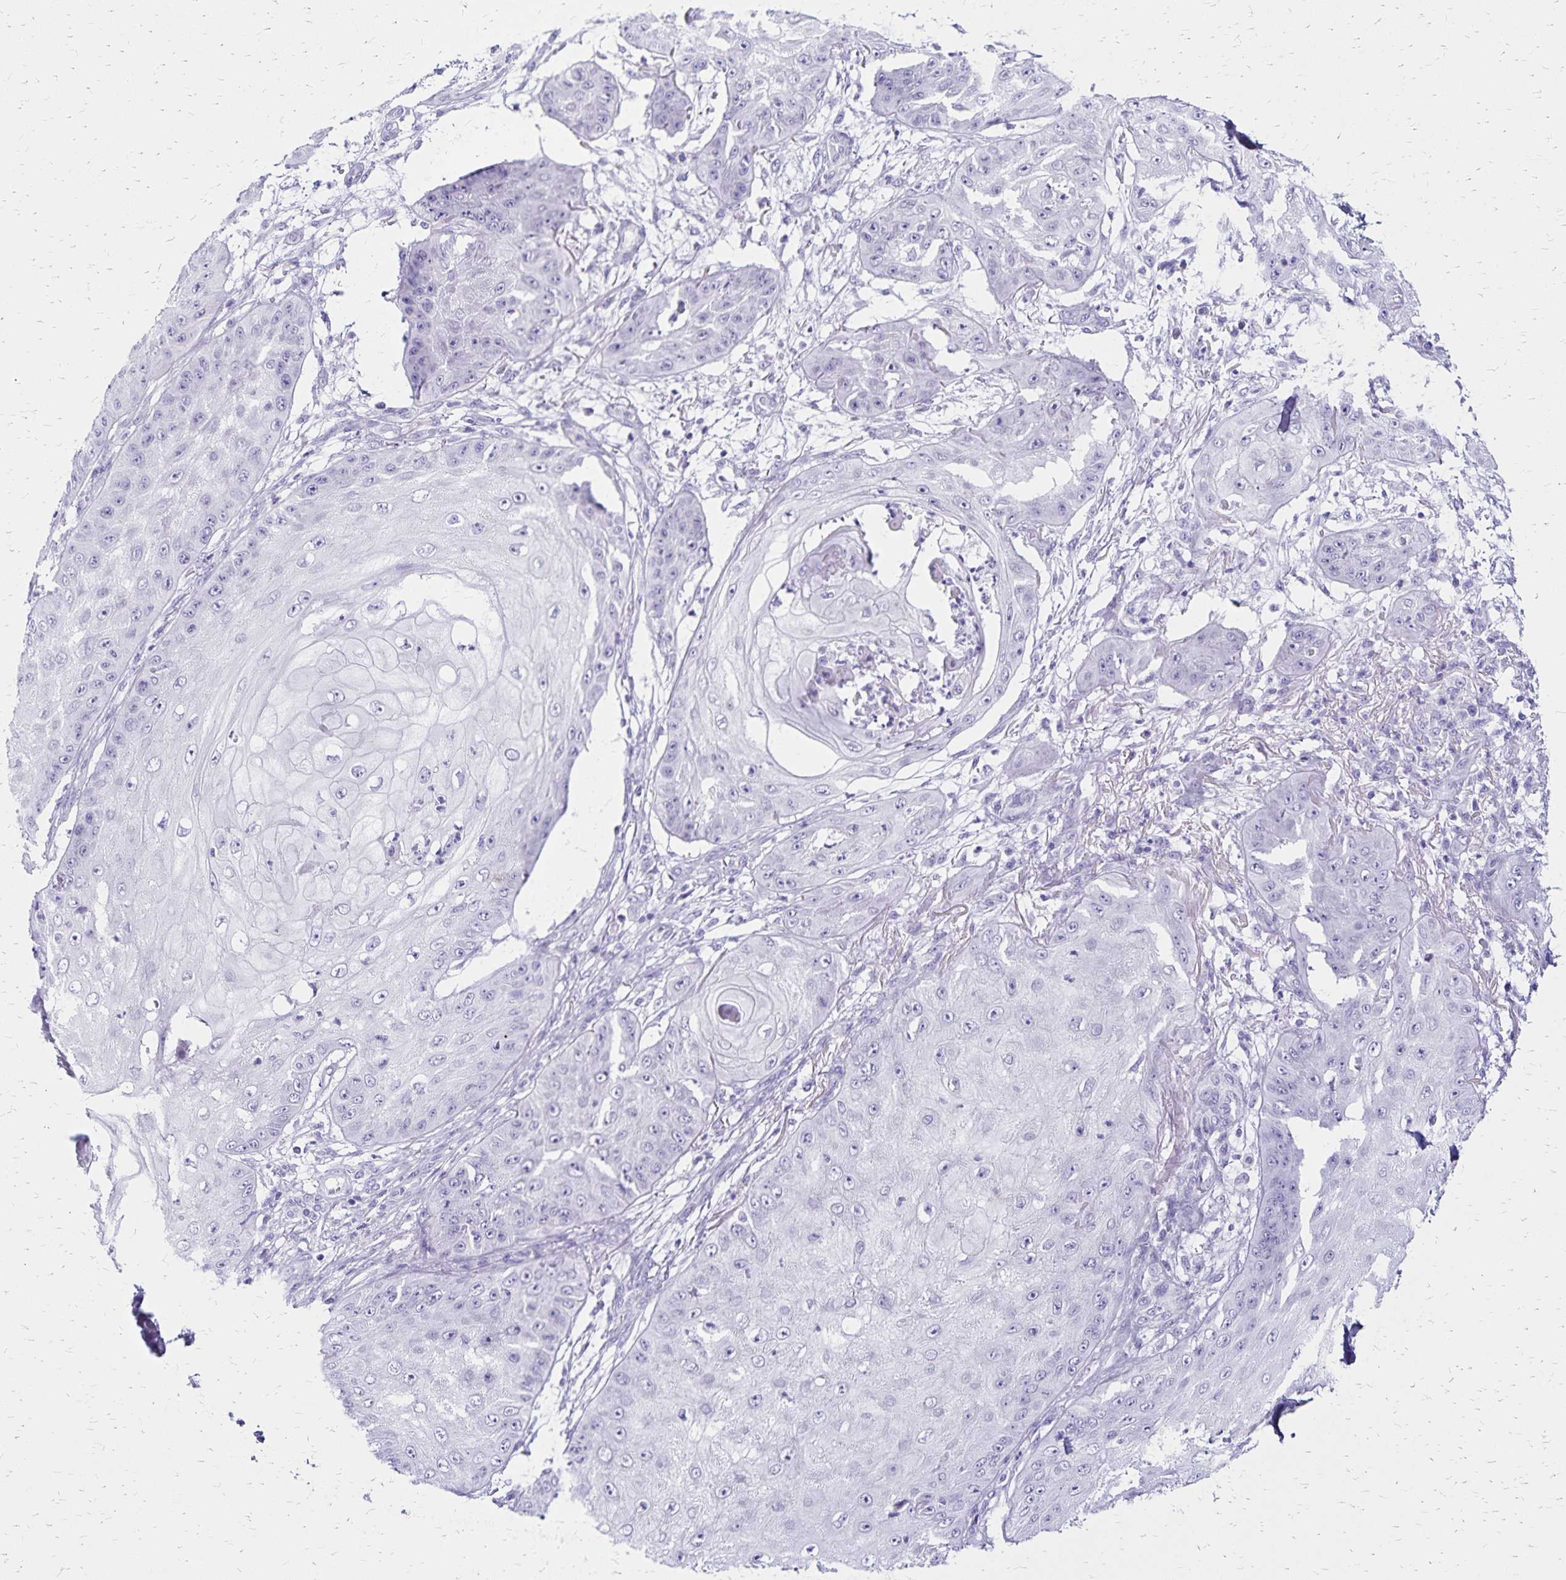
{"staining": {"intensity": "negative", "quantity": "none", "location": "none"}, "tissue": "skin cancer", "cell_type": "Tumor cells", "image_type": "cancer", "snomed": [{"axis": "morphology", "description": "Squamous cell carcinoma, NOS"}, {"axis": "topography", "description": "Skin"}], "caption": "An image of human skin squamous cell carcinoma is negative for staining in tumor cells. (DAB (3,3'-diaminobenzidine) IHC visualized using brightfield microscopy, high magnification).", "gene": "LIN28B", "patient": {"sex": "male", "age": 70}}